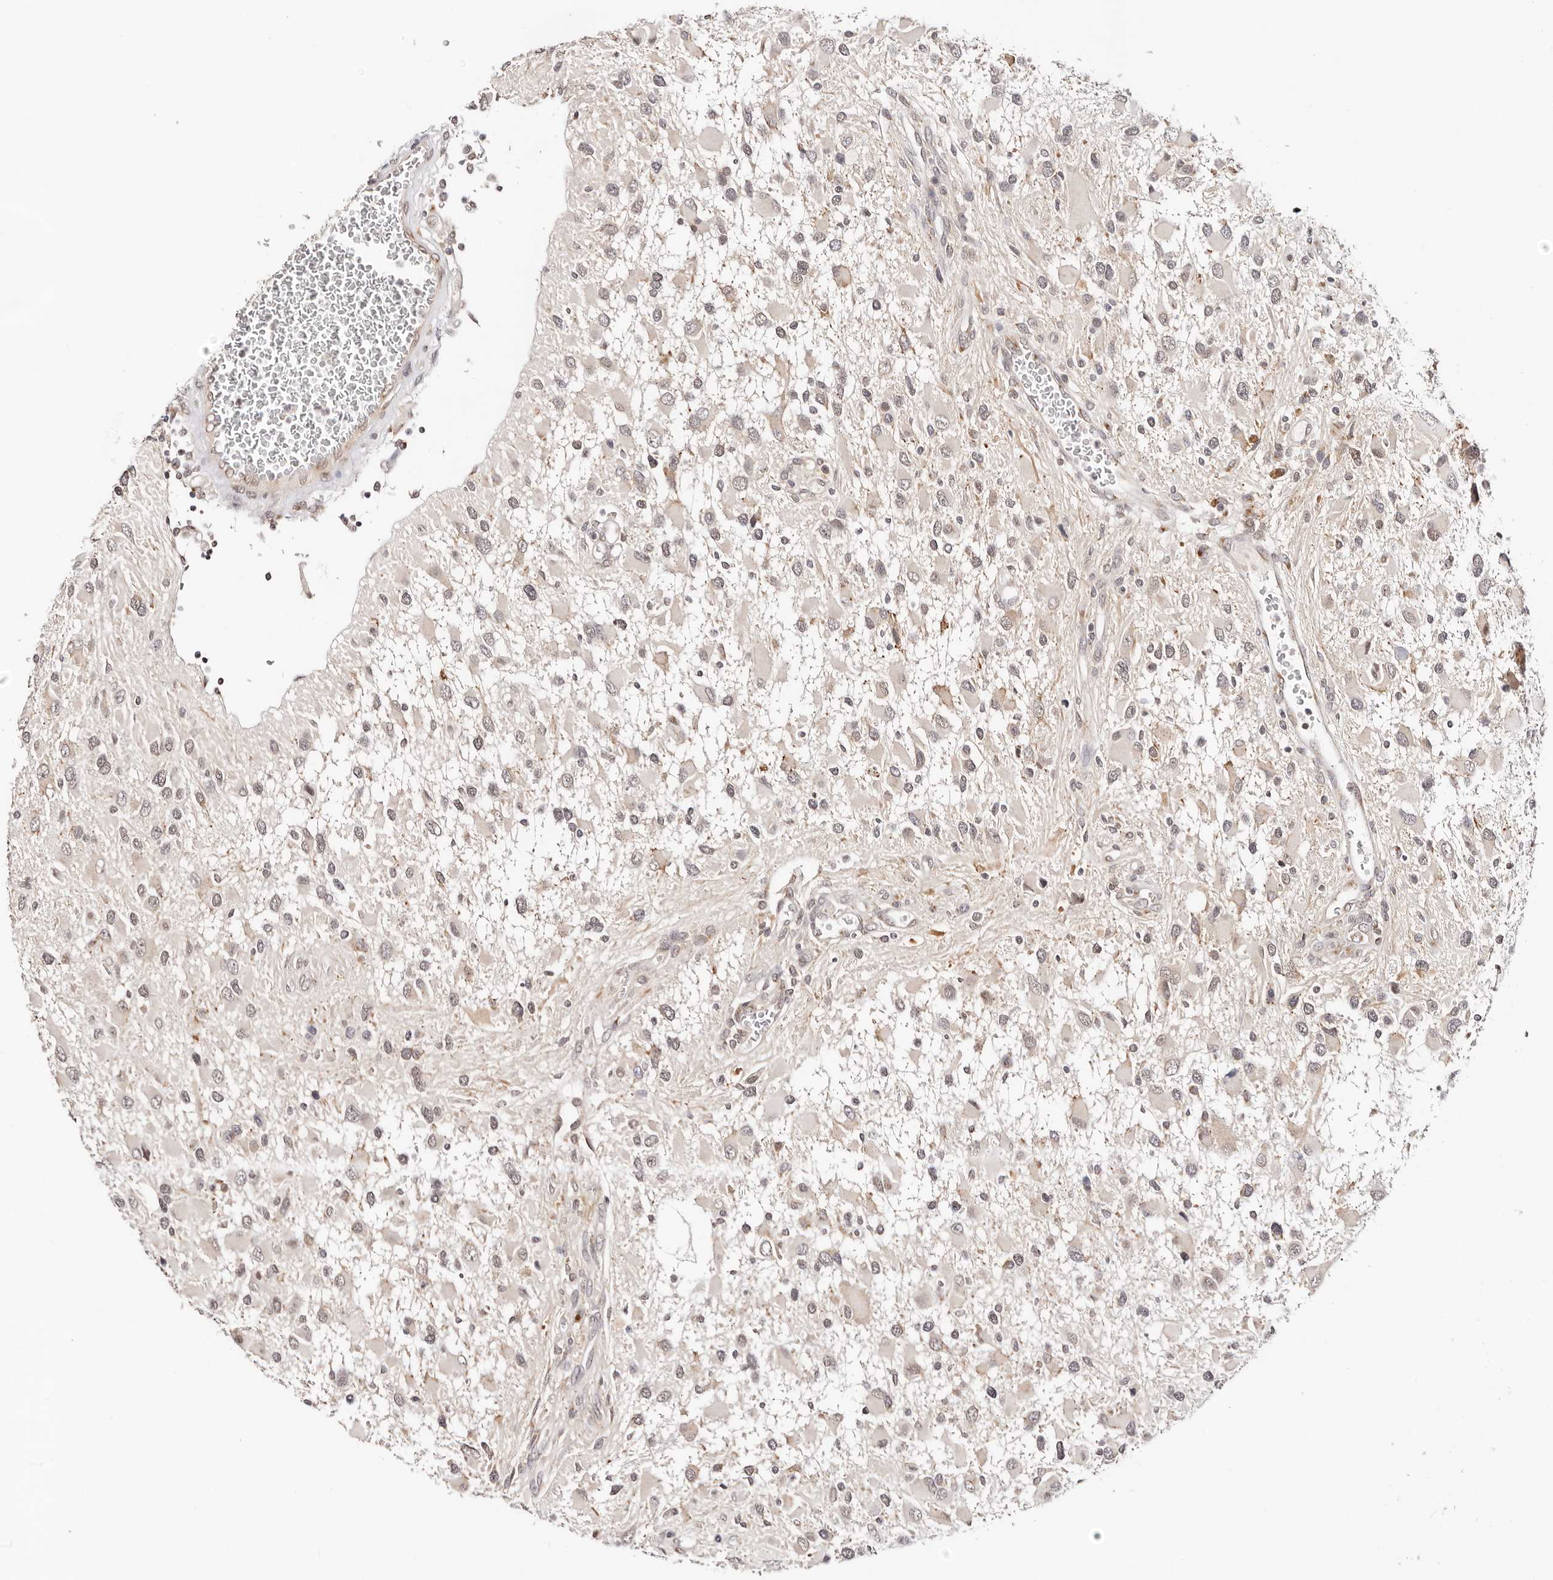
{"staining": {"intensity": "weak", "quantity": "25%-75%", "location": "nuclear"}, "tissue": "glioma", "cell_type": "Tumor cells", "image_type": "cancer", "snomed": [{"axis": "morphology", "description": "Glioma, malignant, High grade"}, {"axis": "topography", "description": "Brain"}], "caption": "DAB (3,3'-diaminobenzidine) immunohistochemical staining of human malignant glioma (high-grade) reveals weak nuclear protein expression in approximately 25%-75% of tumor cells.", "gene": "VIPAS39", "patient": {"sex": "male", "age": 53}}